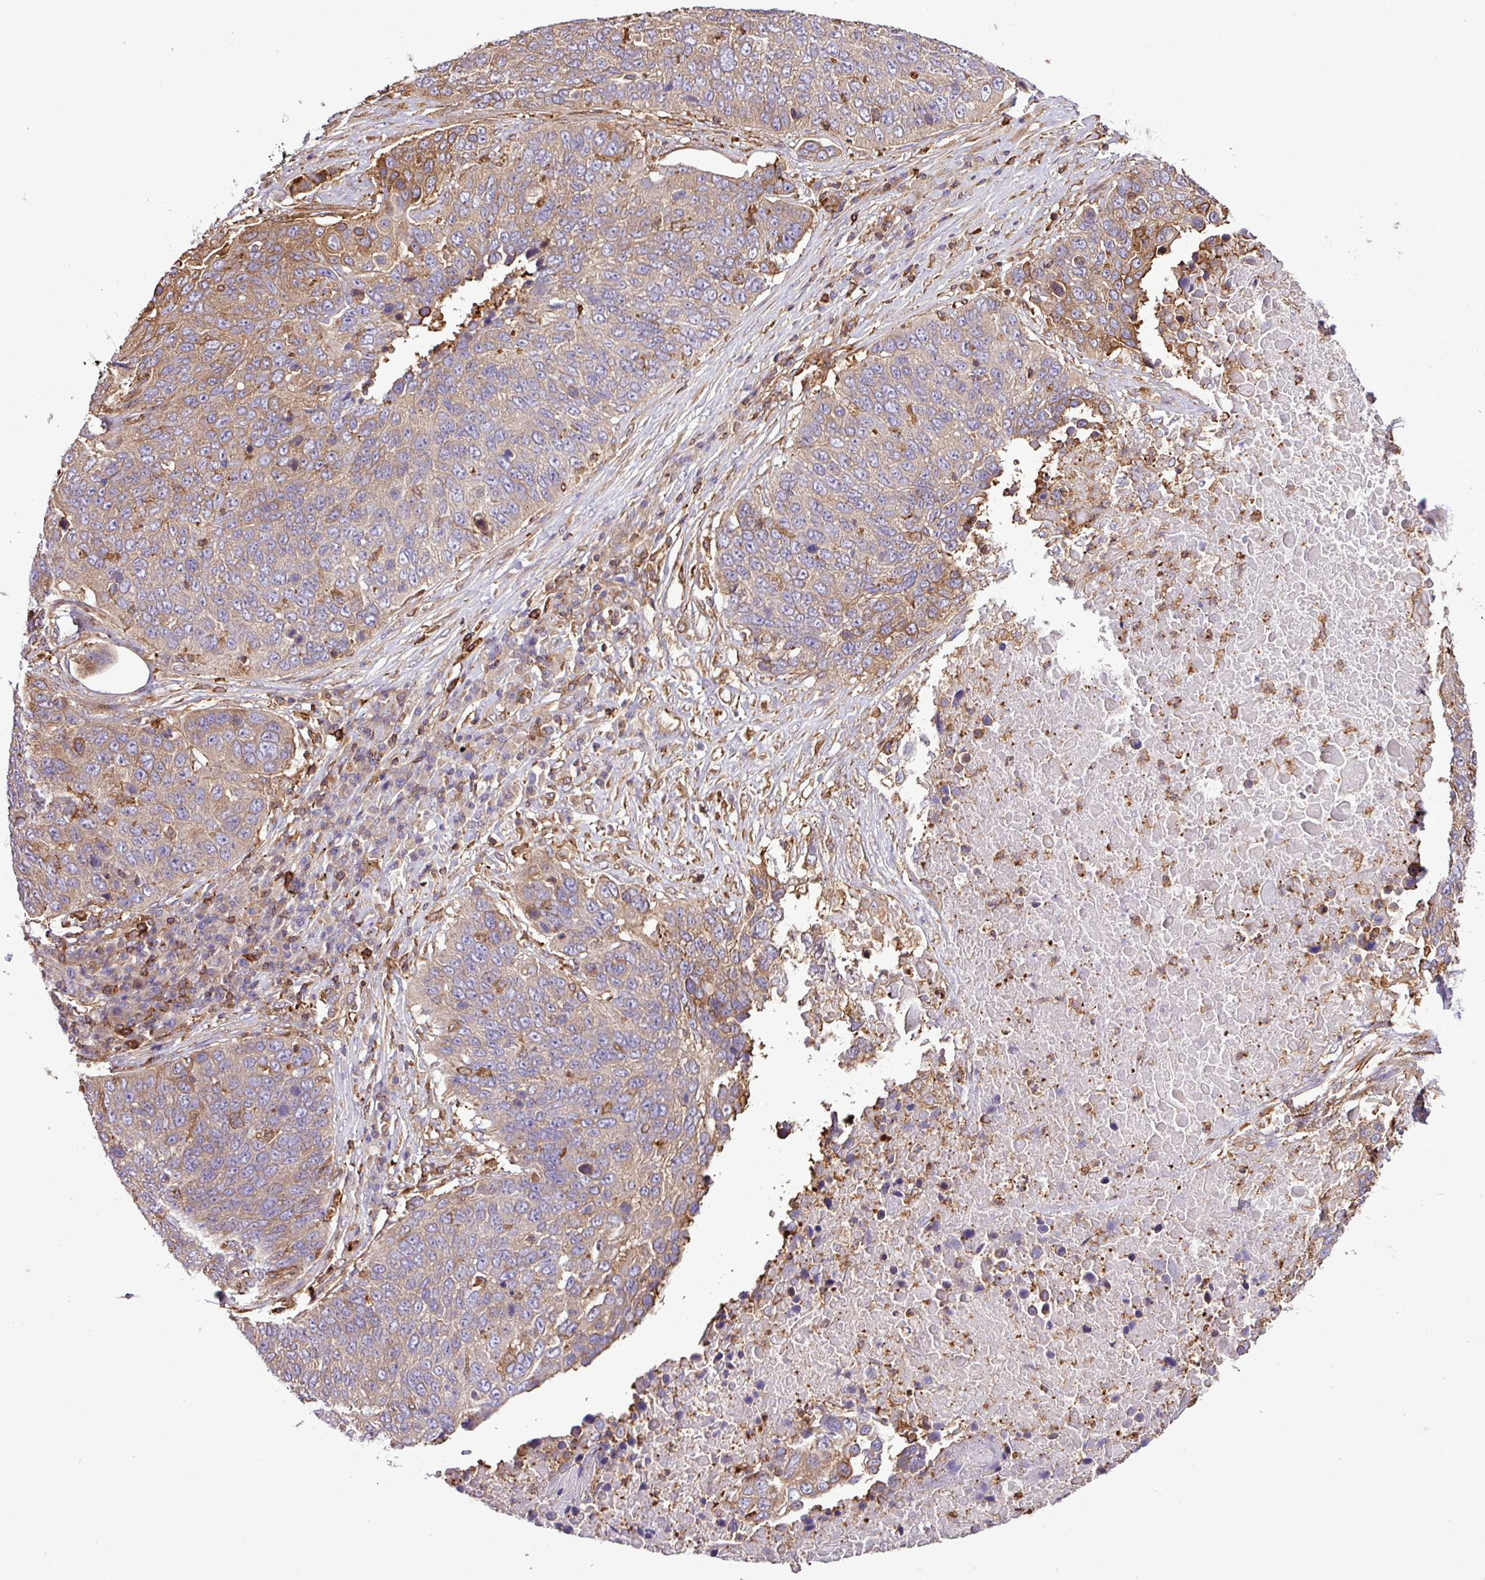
{"staining": {"intensity": "weak", "quantity": "<25%", "location": "cytoplasmic/membranous"}, "tissue": "lung cancer", "cell_type": "Tumor cells", "image_type": "cancer", "snomed": [{"axis": "morphology", "description": "Squamous cell carcinoma, NOS"}, {"axis": "topography", "description": "Lung"}], "caption": "High magnification brightfield microscopy of lung cancer stained with DAB (3,3'-diaminobenzidine) (brown) and counterstained with hematoxylin (blue): tumor cells show no significant expression.", "gene": "PGAP6", "patient": {"sex": "male", "age": 66}}